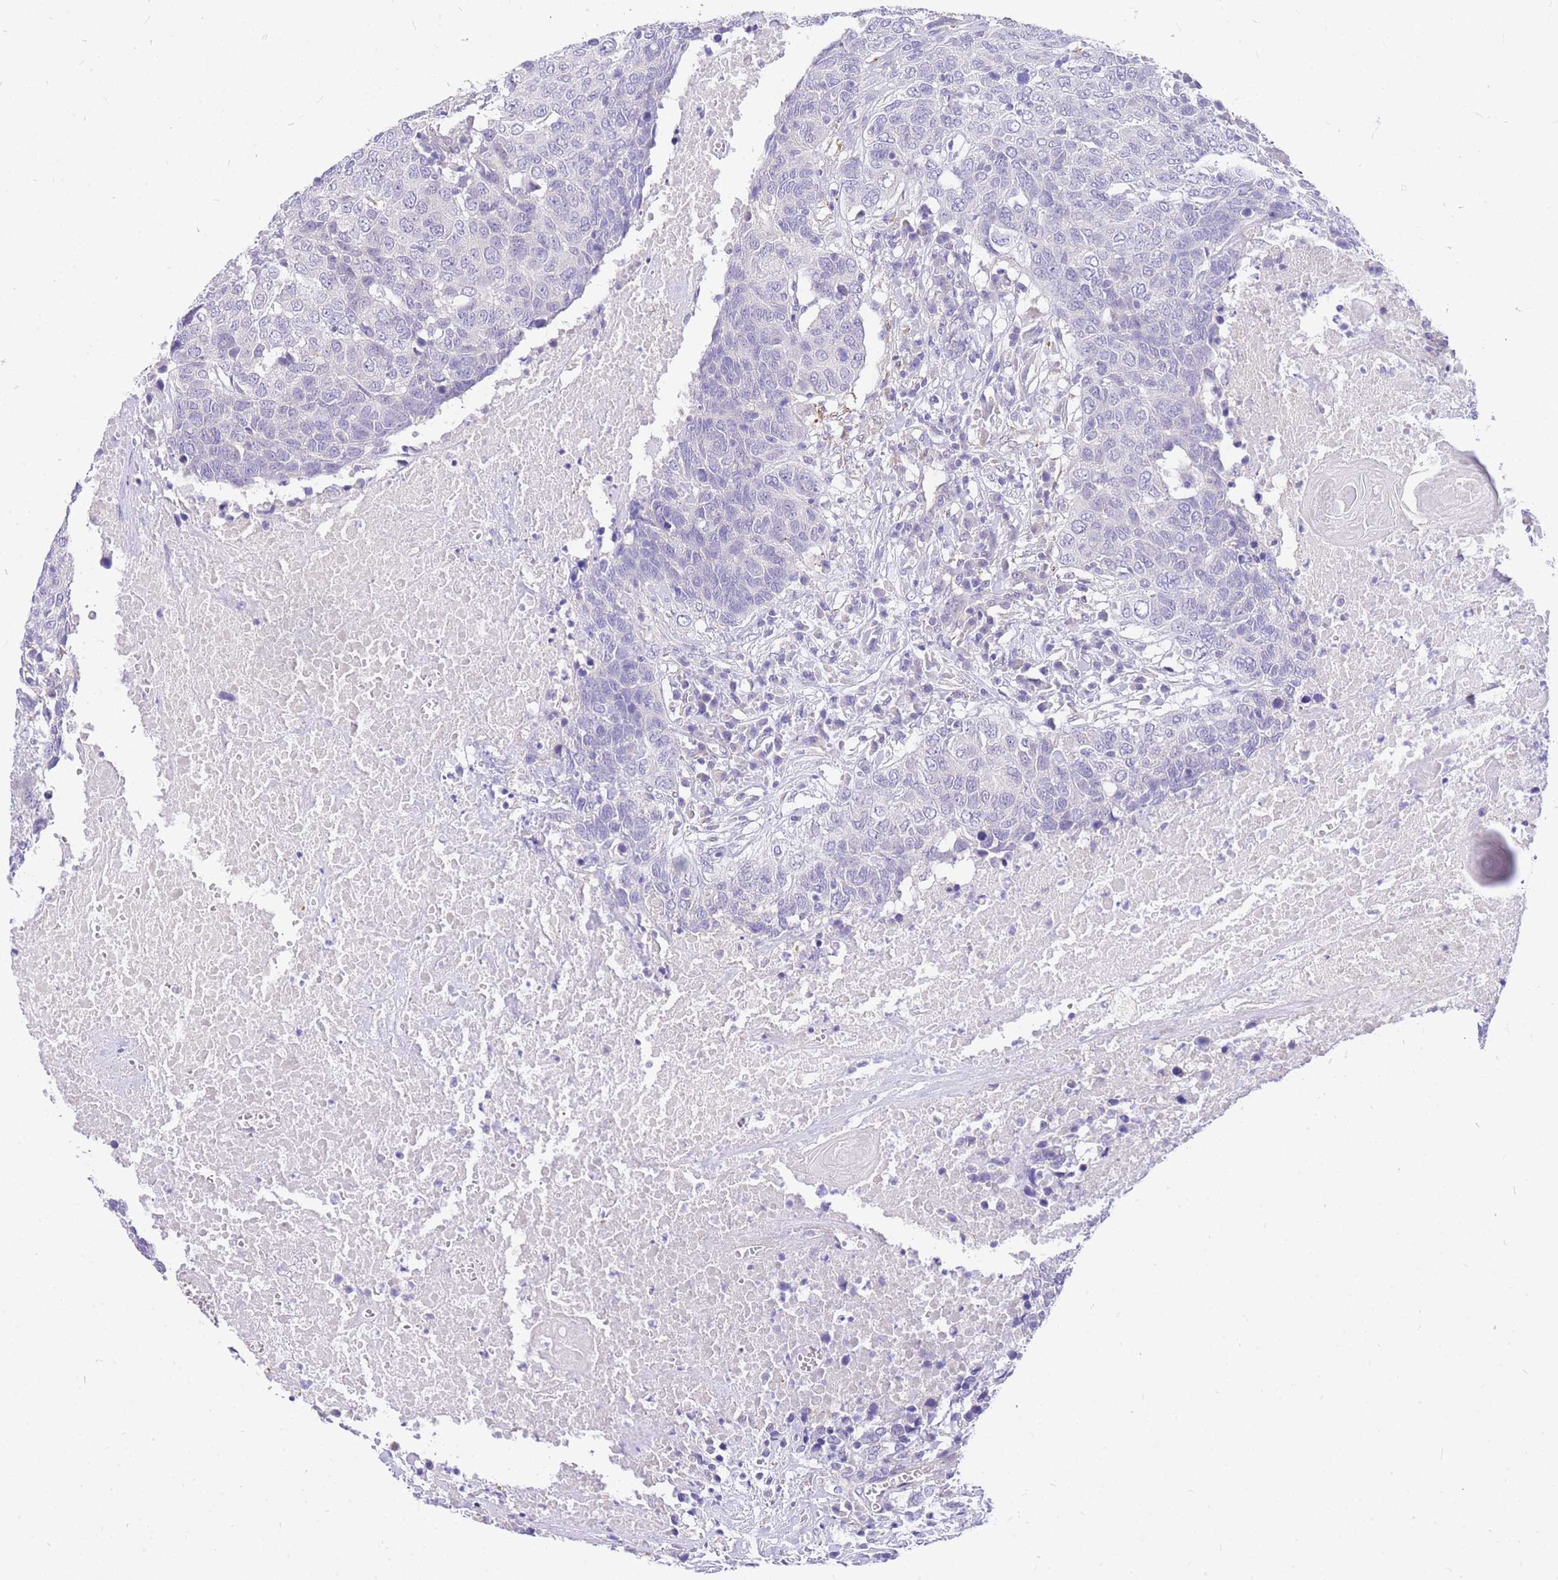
{"staining": {"intensity": "negative", "quantity": "none", "location": "none"}, "tissue": "head and neck cancer", "cell_type": "Tumor cells", "image_type": "cancer", "snomed": [{"axis": "morphology", "description": "Squamous cell carcinoma, NOS"}, {"axis": "topography", "description": "Head-Neck"}], "caption": "This micrograph is of head and neck cancer stained with IHC to label a protein in brown with the nuclei are counter-stained blue. There is no staining in tumor cells.", "gene": "S100PBP", "patient": {"sex": "male", "age": 66}}